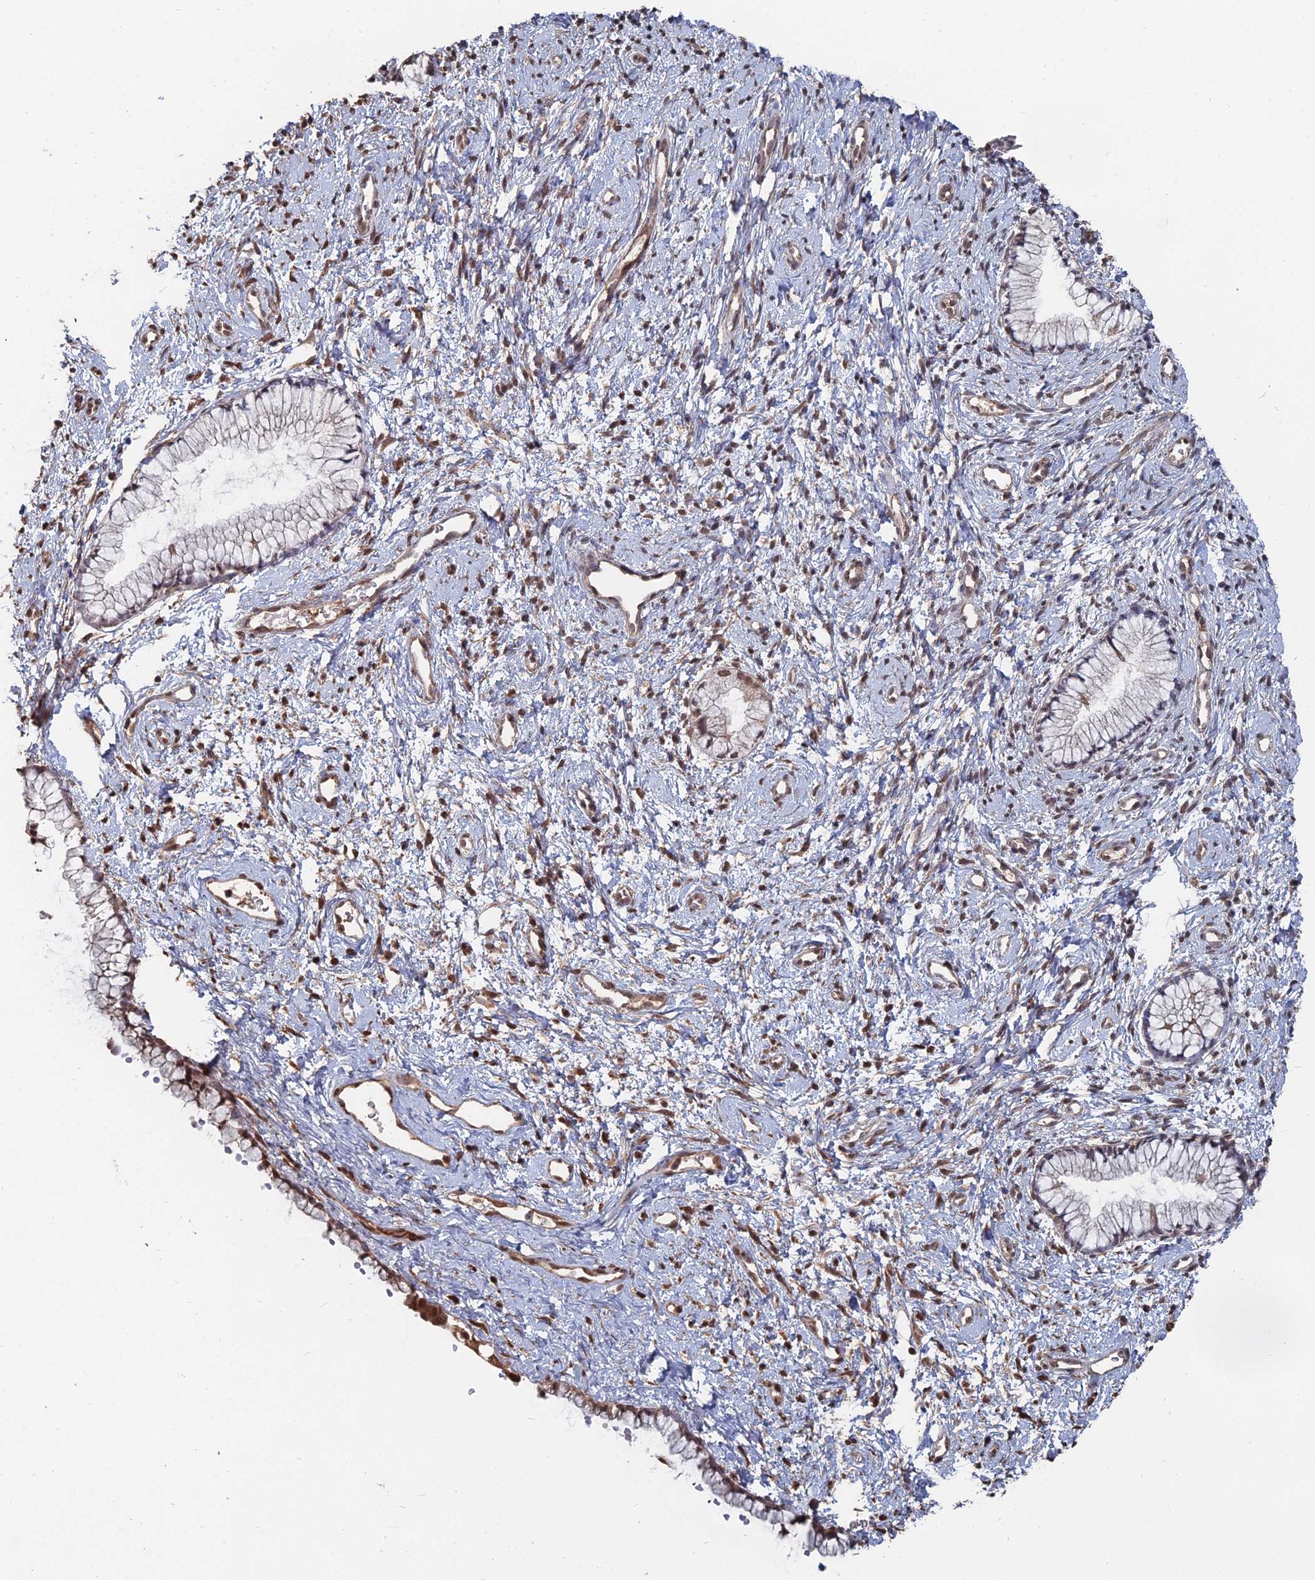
{"staining": {"intensity": "moderate", "quantity": "25%-75%", "location": "cytoplasmic/membranous,nuclear"}, "tissue": "cervix", "cell_type": "Glandular cells", "image_type": "normal", "snomed": [{"axis": "morphology", "description": "Normal tissue, NOS"}, {"axis": "topography", "description": "Cervix"}], "caption": "Protein expression analysis of benign human cervix reveals moderate cytoplasmic/membranous,nuclear positivity in approximately 25%-75% of glandular cells.", "gene": "CCNP", "patient": {"sex": "female", "age": 57}}